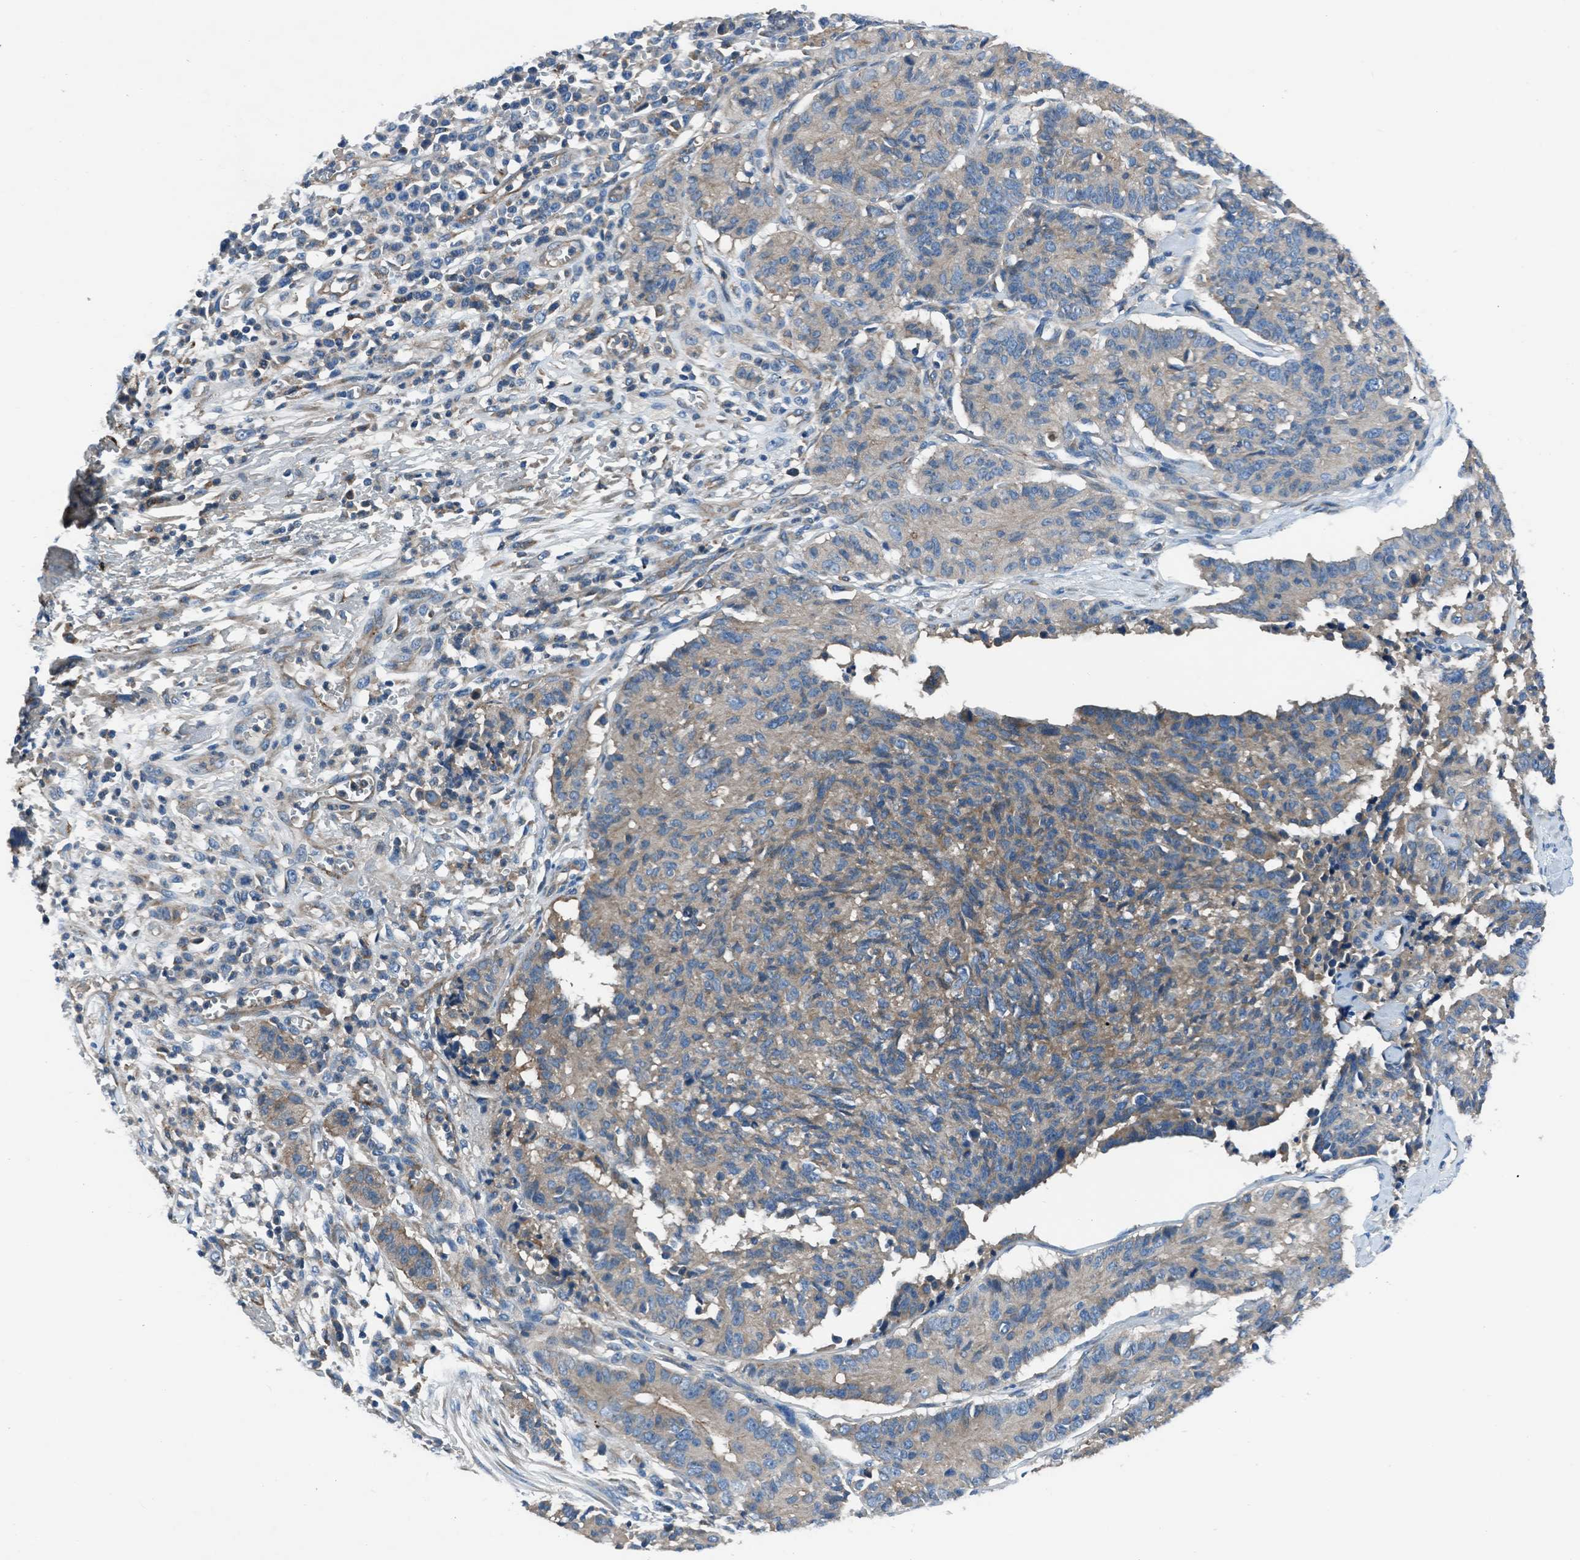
{"staining": {"intensity": "weak", "quantity": "25%-75%", "location": "cytoplasmic/membranous"}, "tissue": "cervical cancer", "cell_type": "Tumor cells", "image_type": "cancer", "snomed": [{"axis": "morphology", "description": "Squamous cell carcinoma, NOS"}, {"axis": "topography", "description": "Cervix"}], "caption": "Protein analysis of squamous cell carcinoma (cervical) tissue displays weak cytoplasmic/membranous positivity in approximately 25%-75% of tumor cells.", "gene": "SLC38A6", "patient": {"sex": "female", "age": 35}}